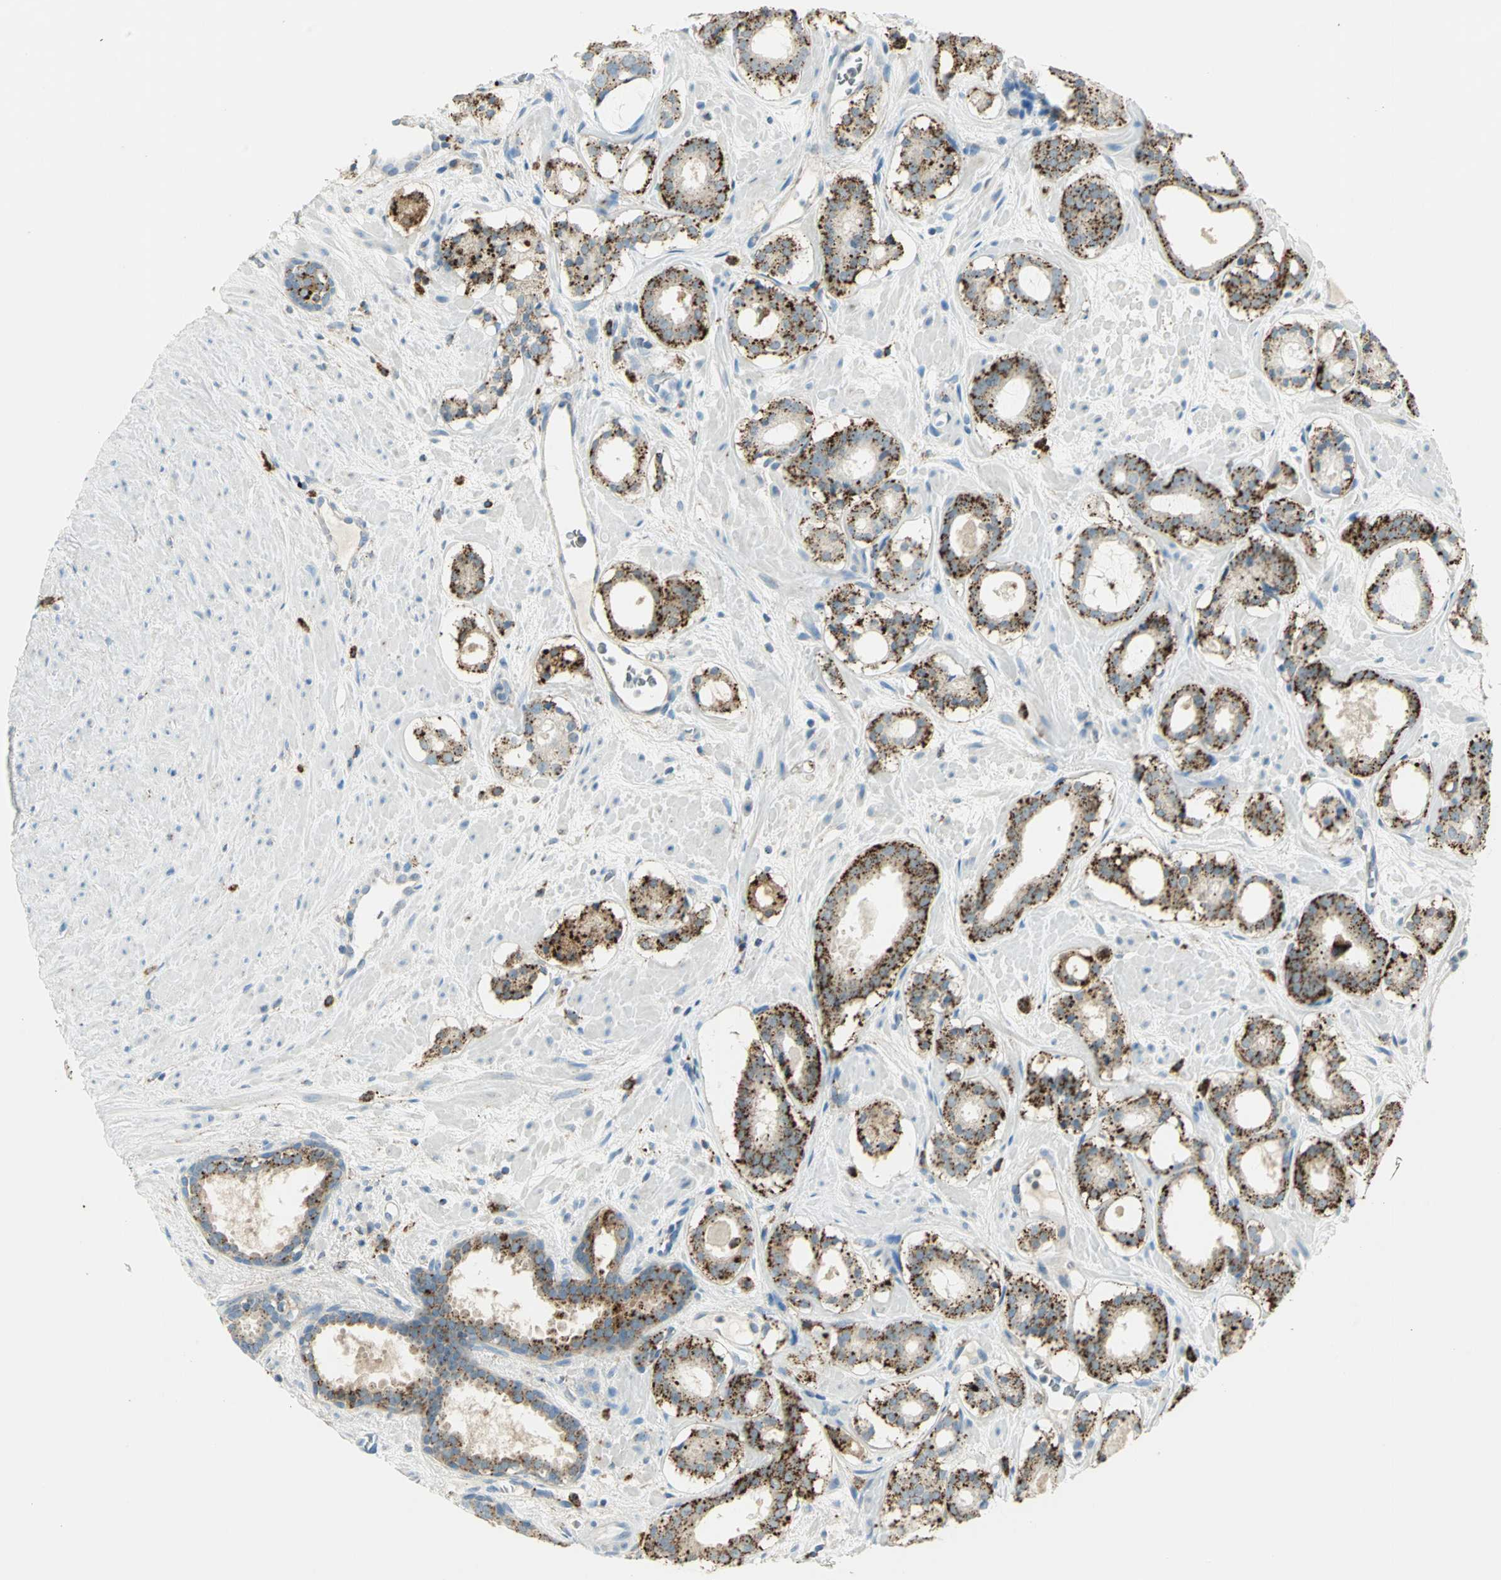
{"staining": {"intensity": "strong", "quantity": ">75%", "location": "cytoplasmic/membranous"}, "tissue": "prostate cancer", "cell_type": "Tumor cells", "image_type": "cancer", "snomed": [{"axis": "morphology", "description": "Adenocarcinoma, Low grade"}, {"axis": "topography", "description": "Prostate"}], "caption": "Brown immunohistochemical staining in human adenocarcinoma (low-grade) (prostate) demonstrates strong cytoplasmic/membranous expression in about >75% of tumor cells. Nuclei are stained in blue.", "gene": "ARSA", "patient": {"sex": "male", "age": 57}}